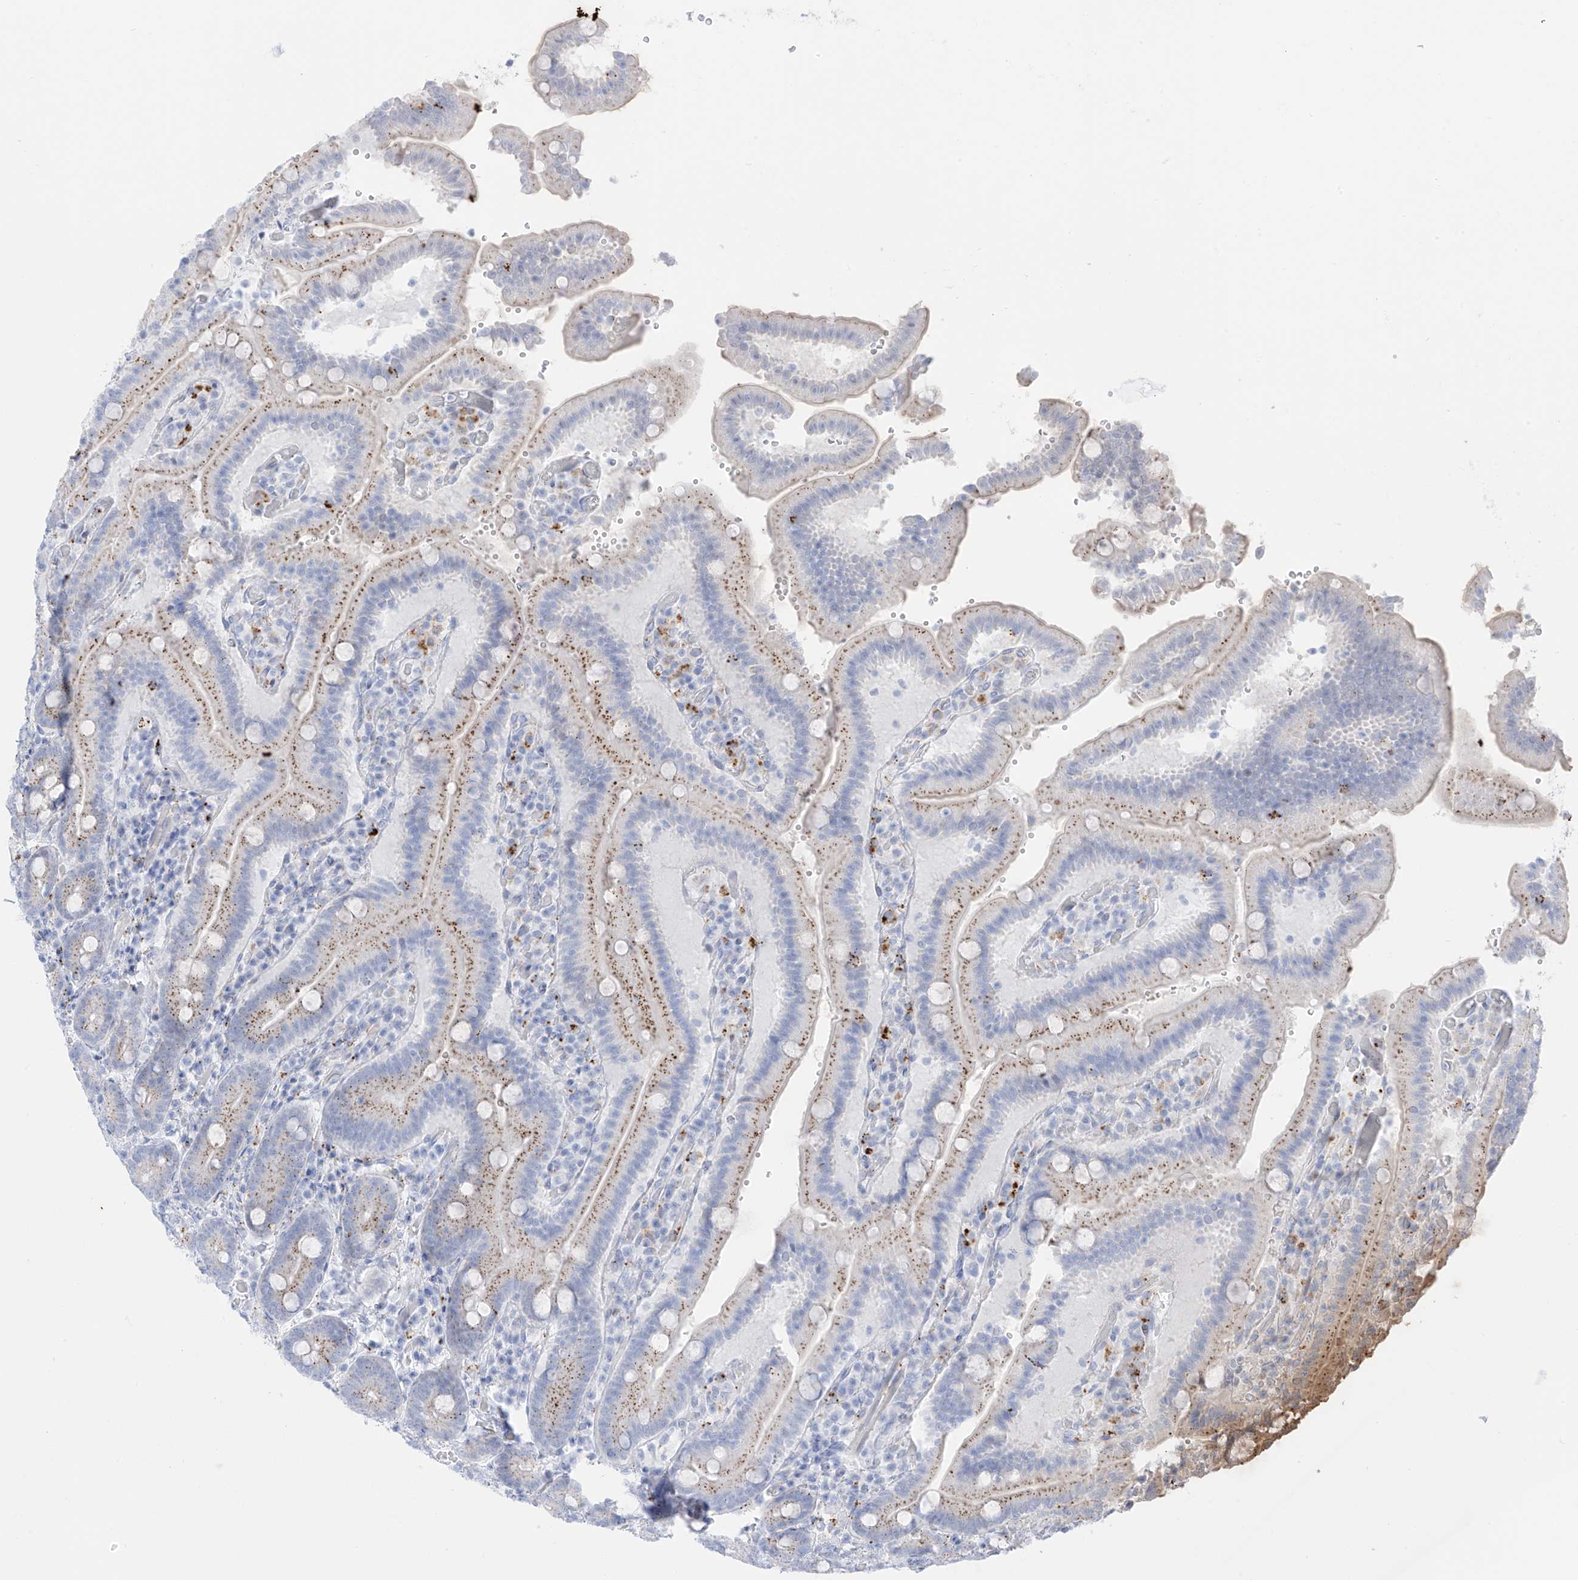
{"staining": {"intensity": "moderate", "quantity": "25%-75%", "location": "cytoplasmic/membranous"}, "tissue": "duodenum", "cell_type": "Glandular cells", "image_type": "normal", "snomed": [{"axis": "morphology", "description": "Normal tissue, NOS"}, {"axis": "topography", "description": "Duodenum"}], "caption": "Protein staining displays moderate cytoplasmic/membranous positivity in about 25%-75% of glandular cells in benign duodenum.", "gene": "PSPH", "patient": {"sex": "female", "age": 62}}